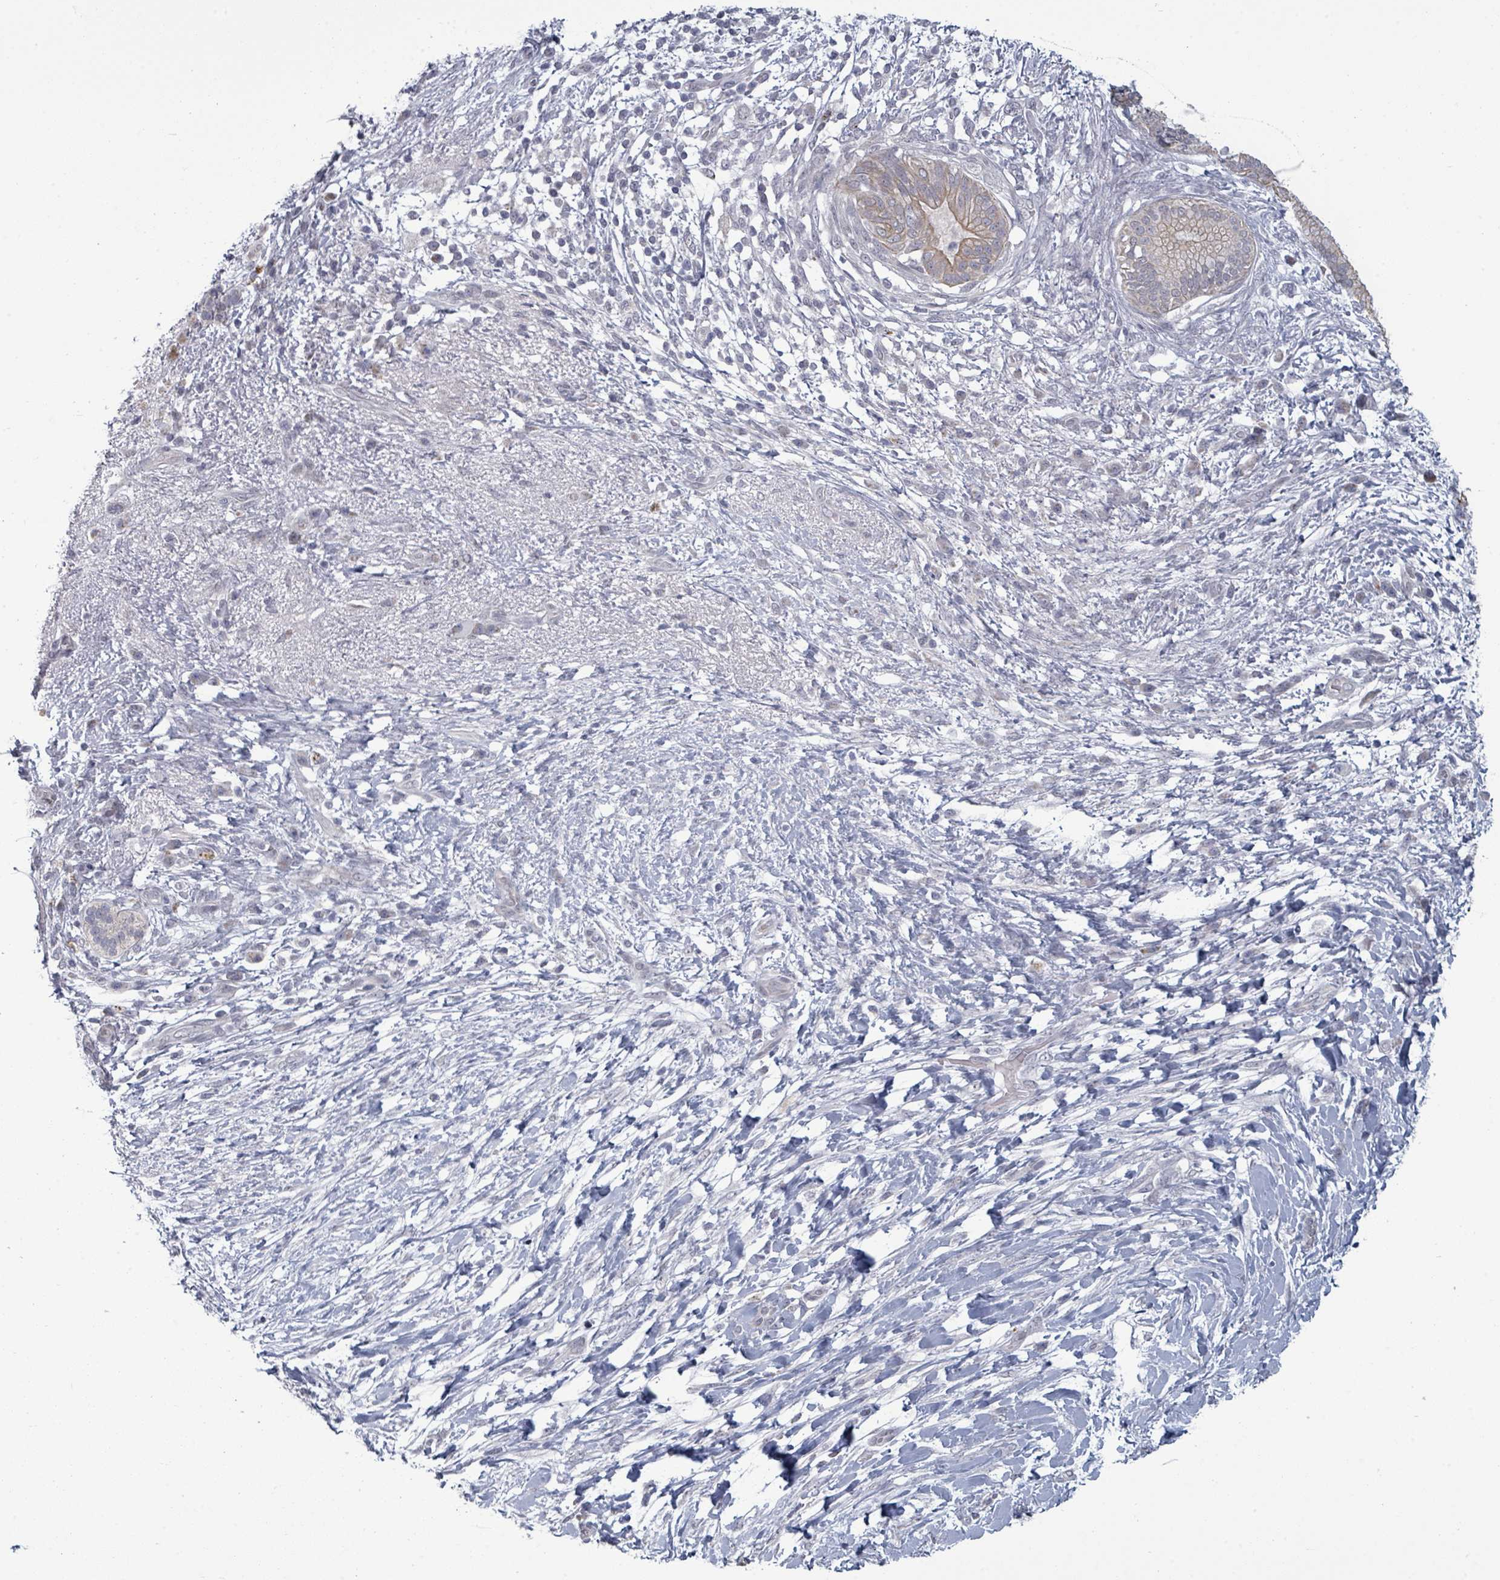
{"staining": {"intensity": "weak", "quantity": "25%-75%", "location": "cytoplasmic/membranous"}, "tissue": "pancreatic cancer", "cell_type": "Tumor cells", "image_type": "cancer", "snomed": [{"axis": "morphology", "description": "Adenocarcinoma, NOS"}, {"axis": "topography", "description": "Pancreas"}], "caption": "The immunohistochemical stain labels weak cytoplasmic/membranous positivity in tumor cells of adenocarcinoma (pancreatic) tissue.", "gene": "ASB12", "patient": {"sex": "female", "age": 72}}